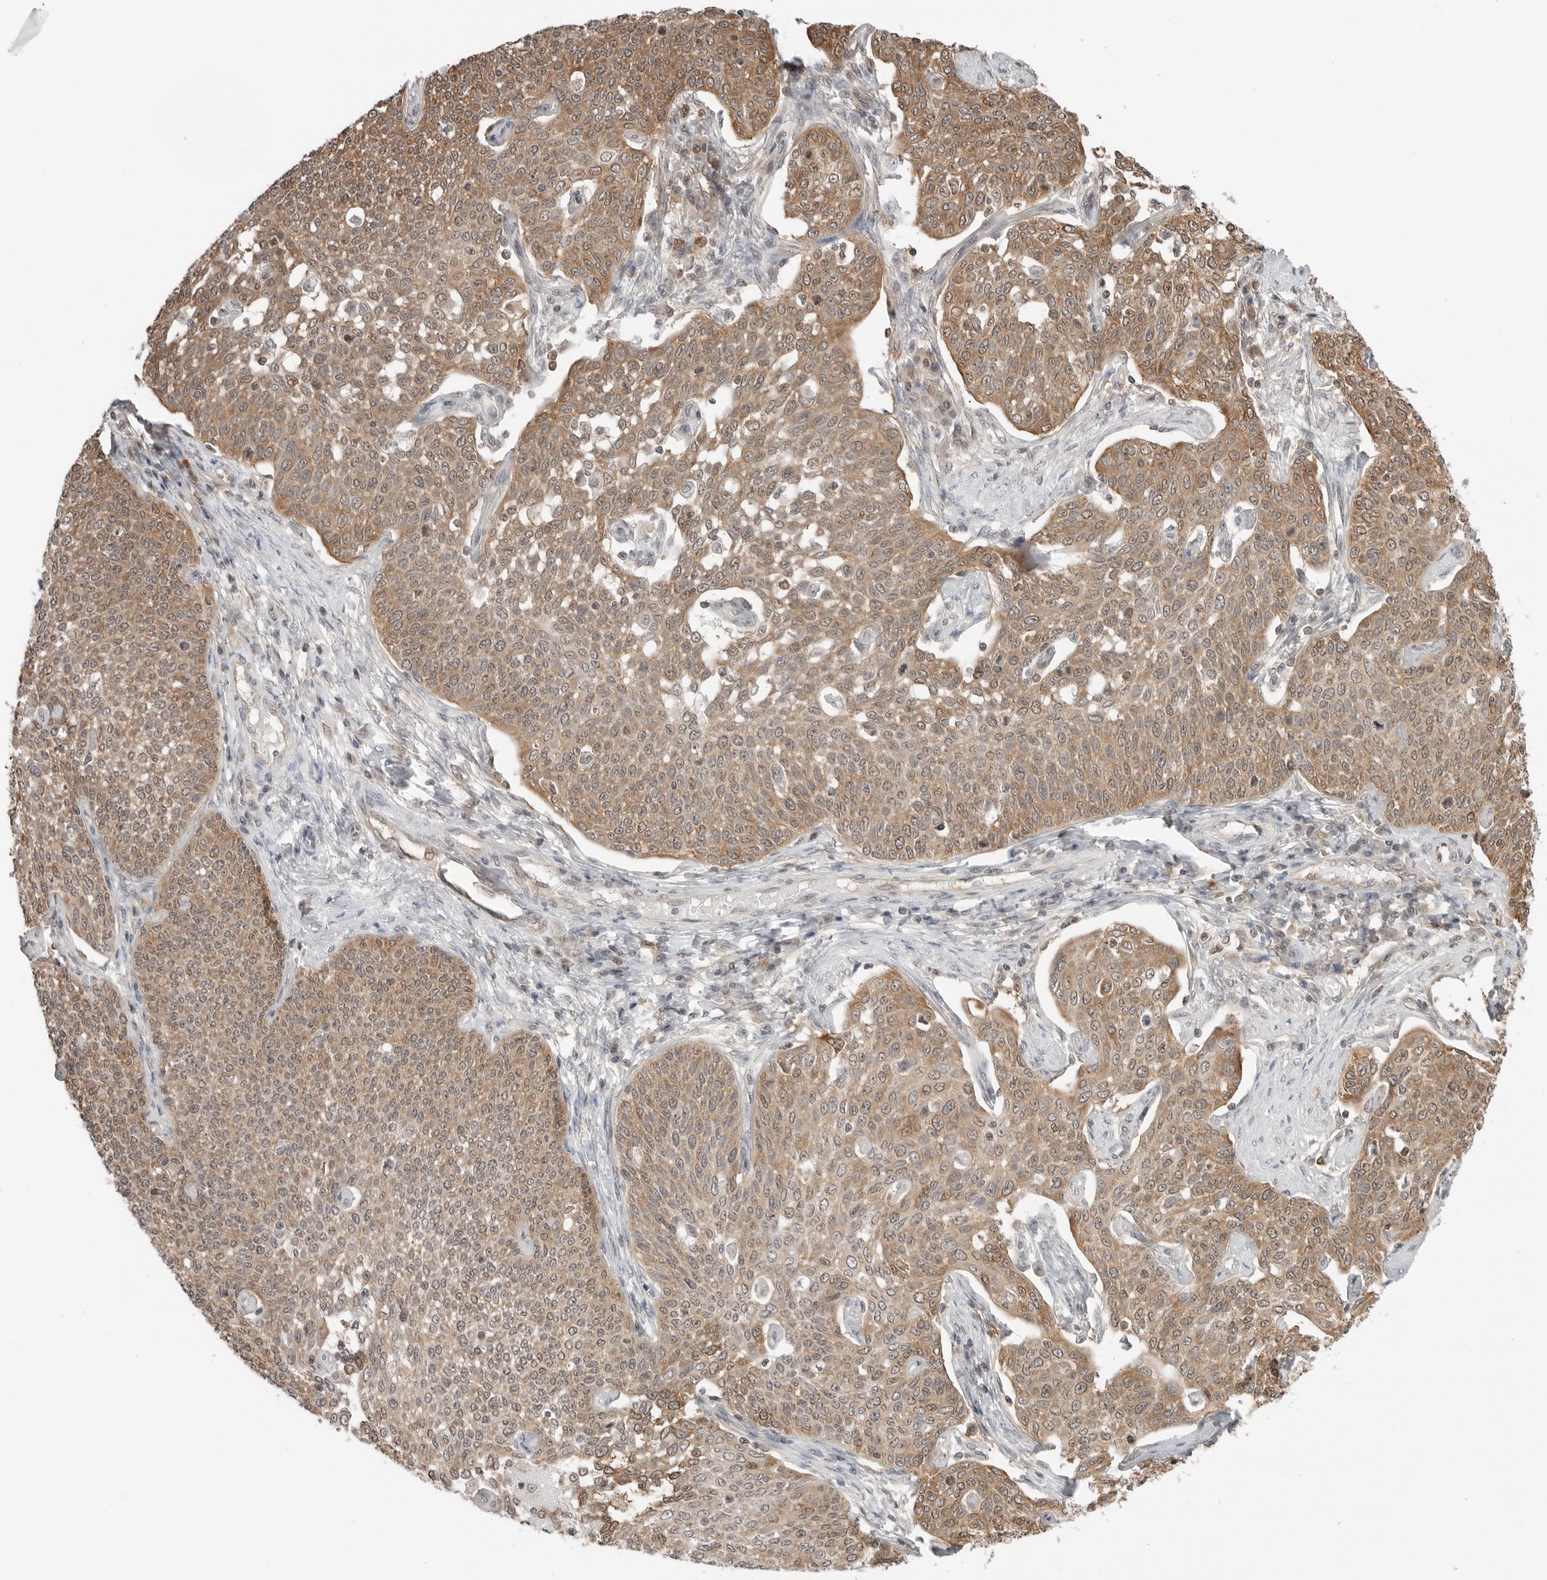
{"staining": {"intensity": "moderate", "quantity": ">75%", "location": "cytoplasmic/membranous"}, "tissue": "cervical cancer", "cell_type": "Tumor cells", "image_type": "cancer", "snomed": [{"axis": "morphology", "description": "Squamous cell carcinoma, NOS"}, {"axis": "topography", "description": "Cervix"}], "caption": "A brown stain shows moderate cytoplasmic/membranous positivity of a protein in cervical cancer (squamous cell carcinoma) tumor cells.", "gene": "NUDC", "patient": {"sex": "female", "age": 34}}